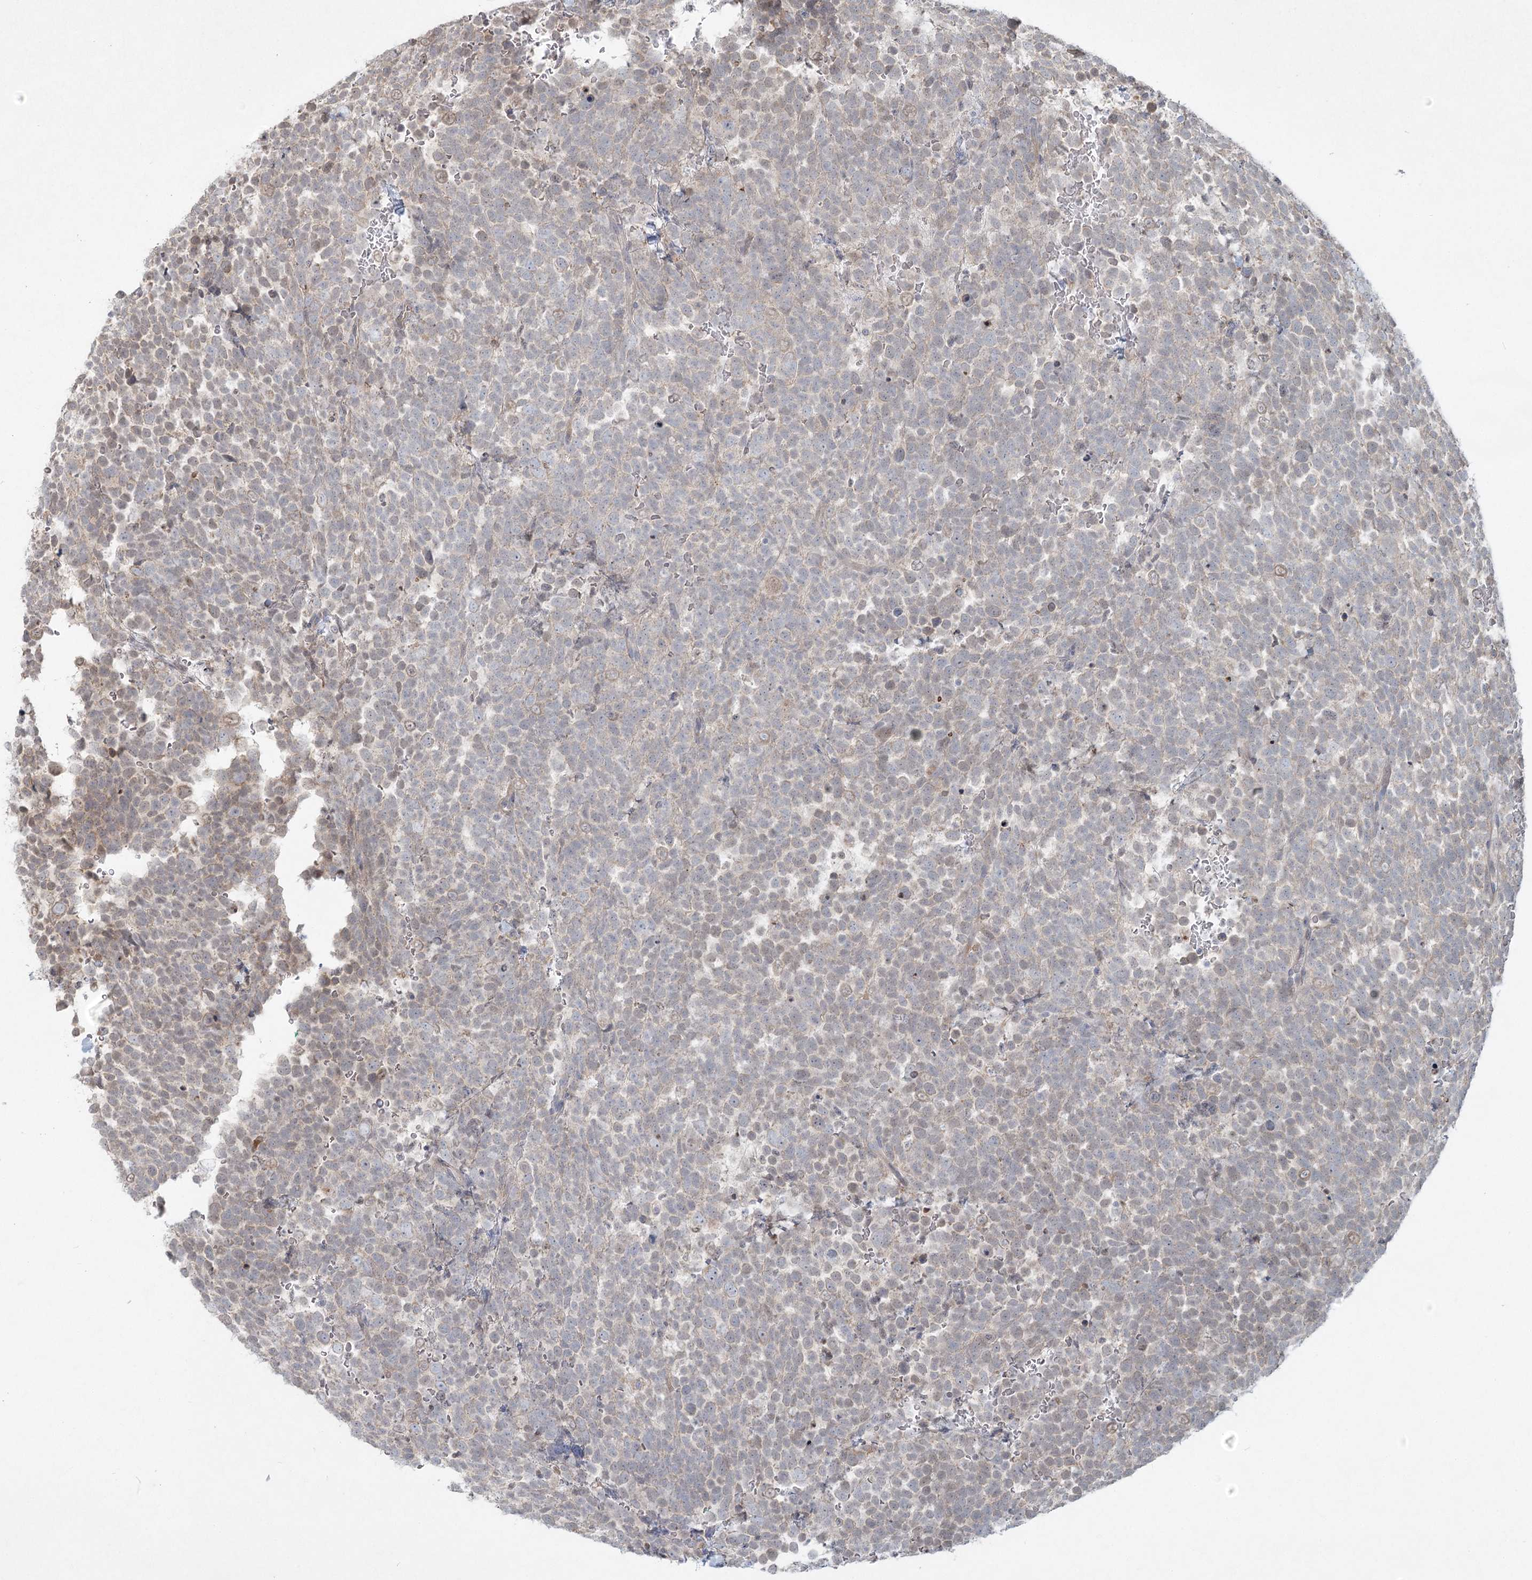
{"staining": {"intensity": "negative", "quantity": "none", "location": "none"}, "tissue": "urothelial cancer", "cell_type": "Tumor cells", "image_type": "cancer", "snomed": [{"axis": "morphology", "description": "Urothelial carcinoma, High grade"}, {"axis": "topography", "description": "Urinary bladder"}], "caption": "An immunohistochemistry histopathology image of urothelial cancer is shown. There is no staining in tumor cells of urothelial cancer.", "gene": "LRP2BP", "patient": {"sex": "female", "age": 82}}